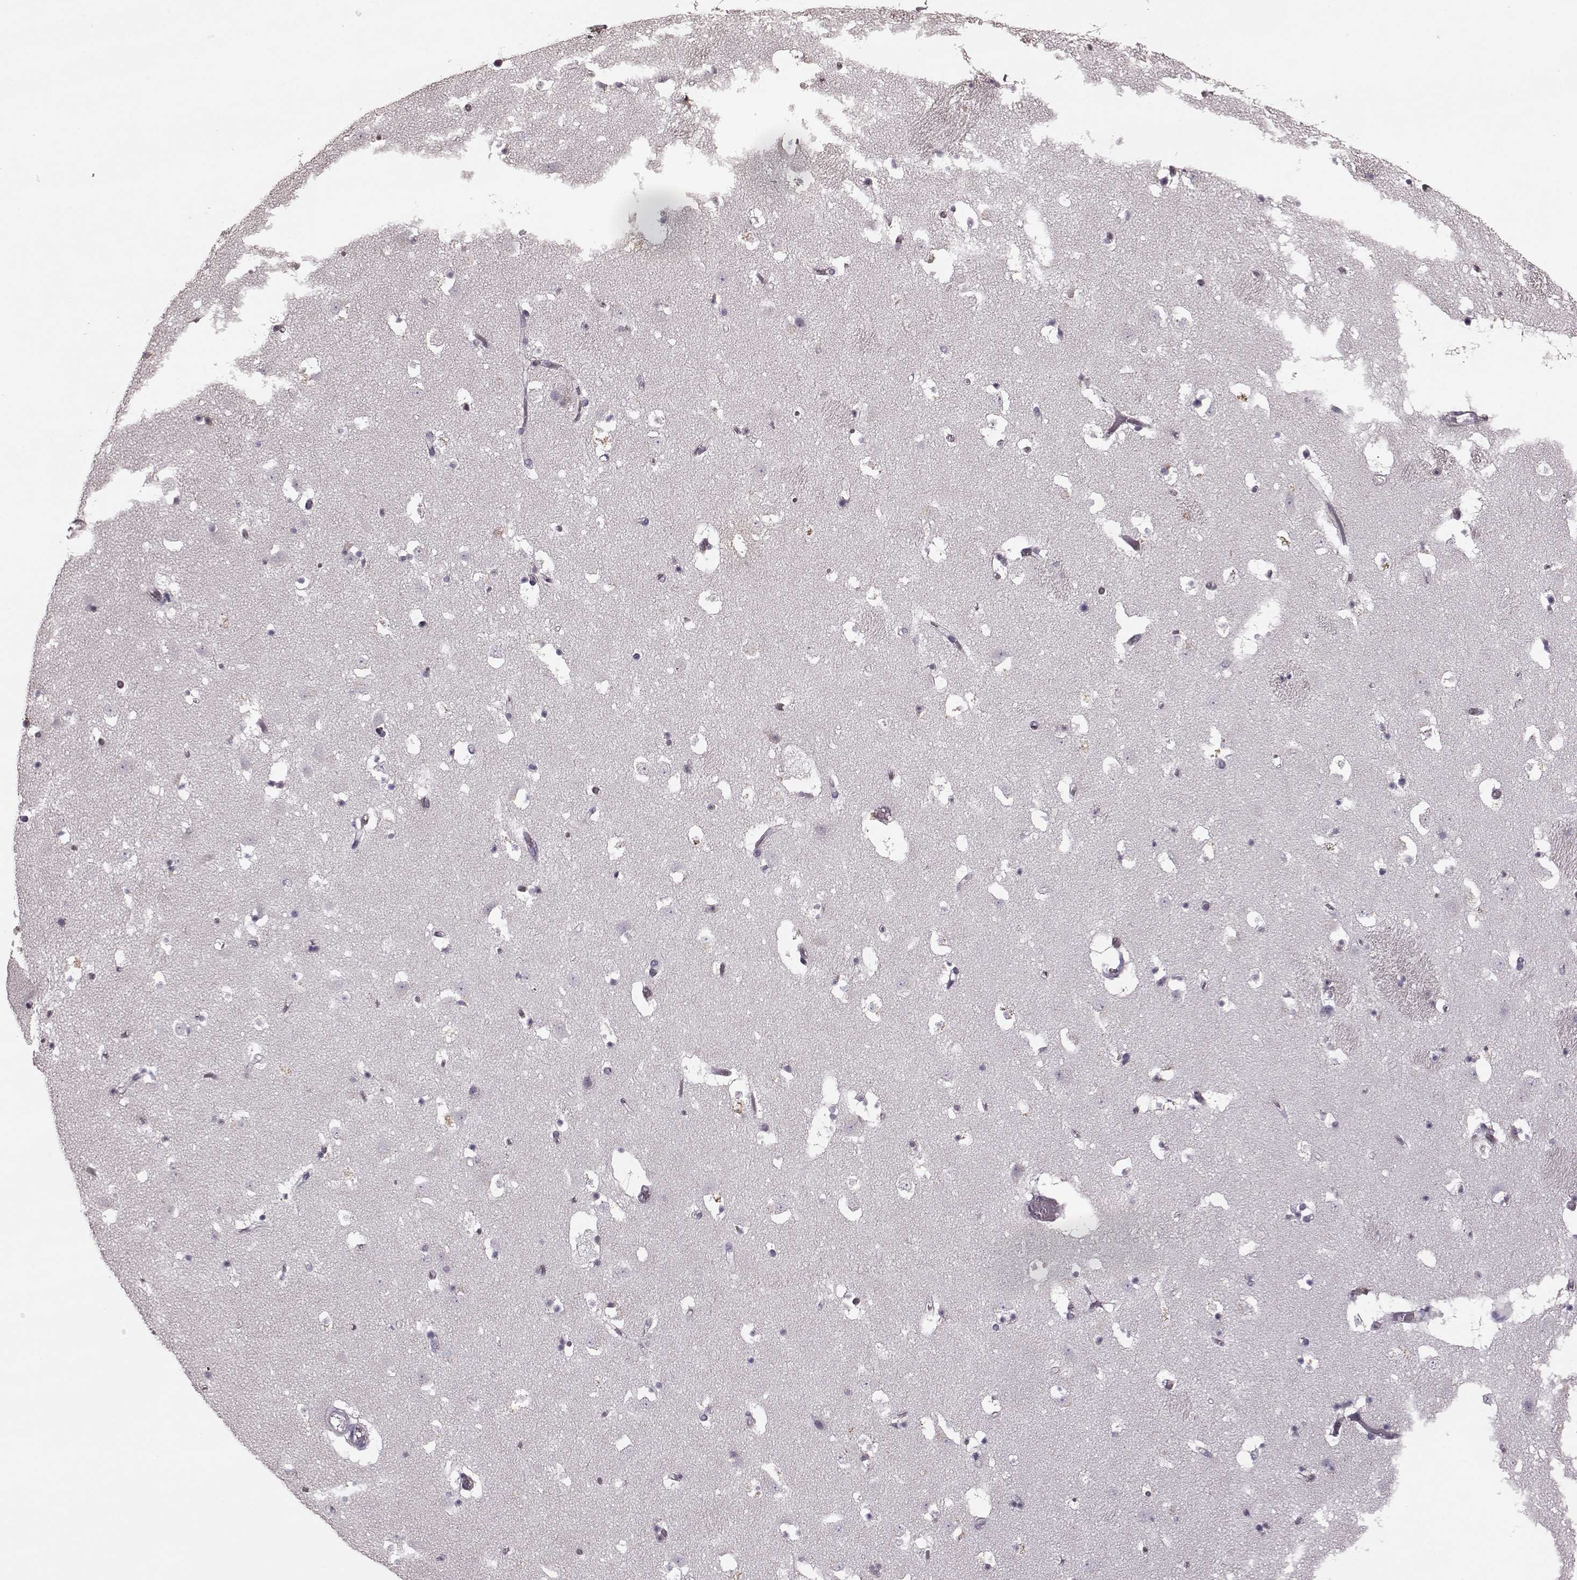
{"staining": {"intensity": "negative", "quantity": "none", "location": "none"}, "tissue": "caudate", "cell_type": "Glial cells", "image_type": "normal", "snomed": [{"axis": "morphology", "description": "Normal tissue, NOS"}, {"axis": "topography", "description": "Lateral ventricle wall"}], "caption": "An immunohistochemistry (IHC) photomicrograph of normal caudate is shown. There is no staining in glial cells of caudate. Brightfield microscopy of IHC stained with DAB (3,3'-diaminobenzidine) (brown) and hematoxylin (blue), captured at high magnification.", "gene": "PDCD1", "patient": {"sex": "female", "age": 42}}